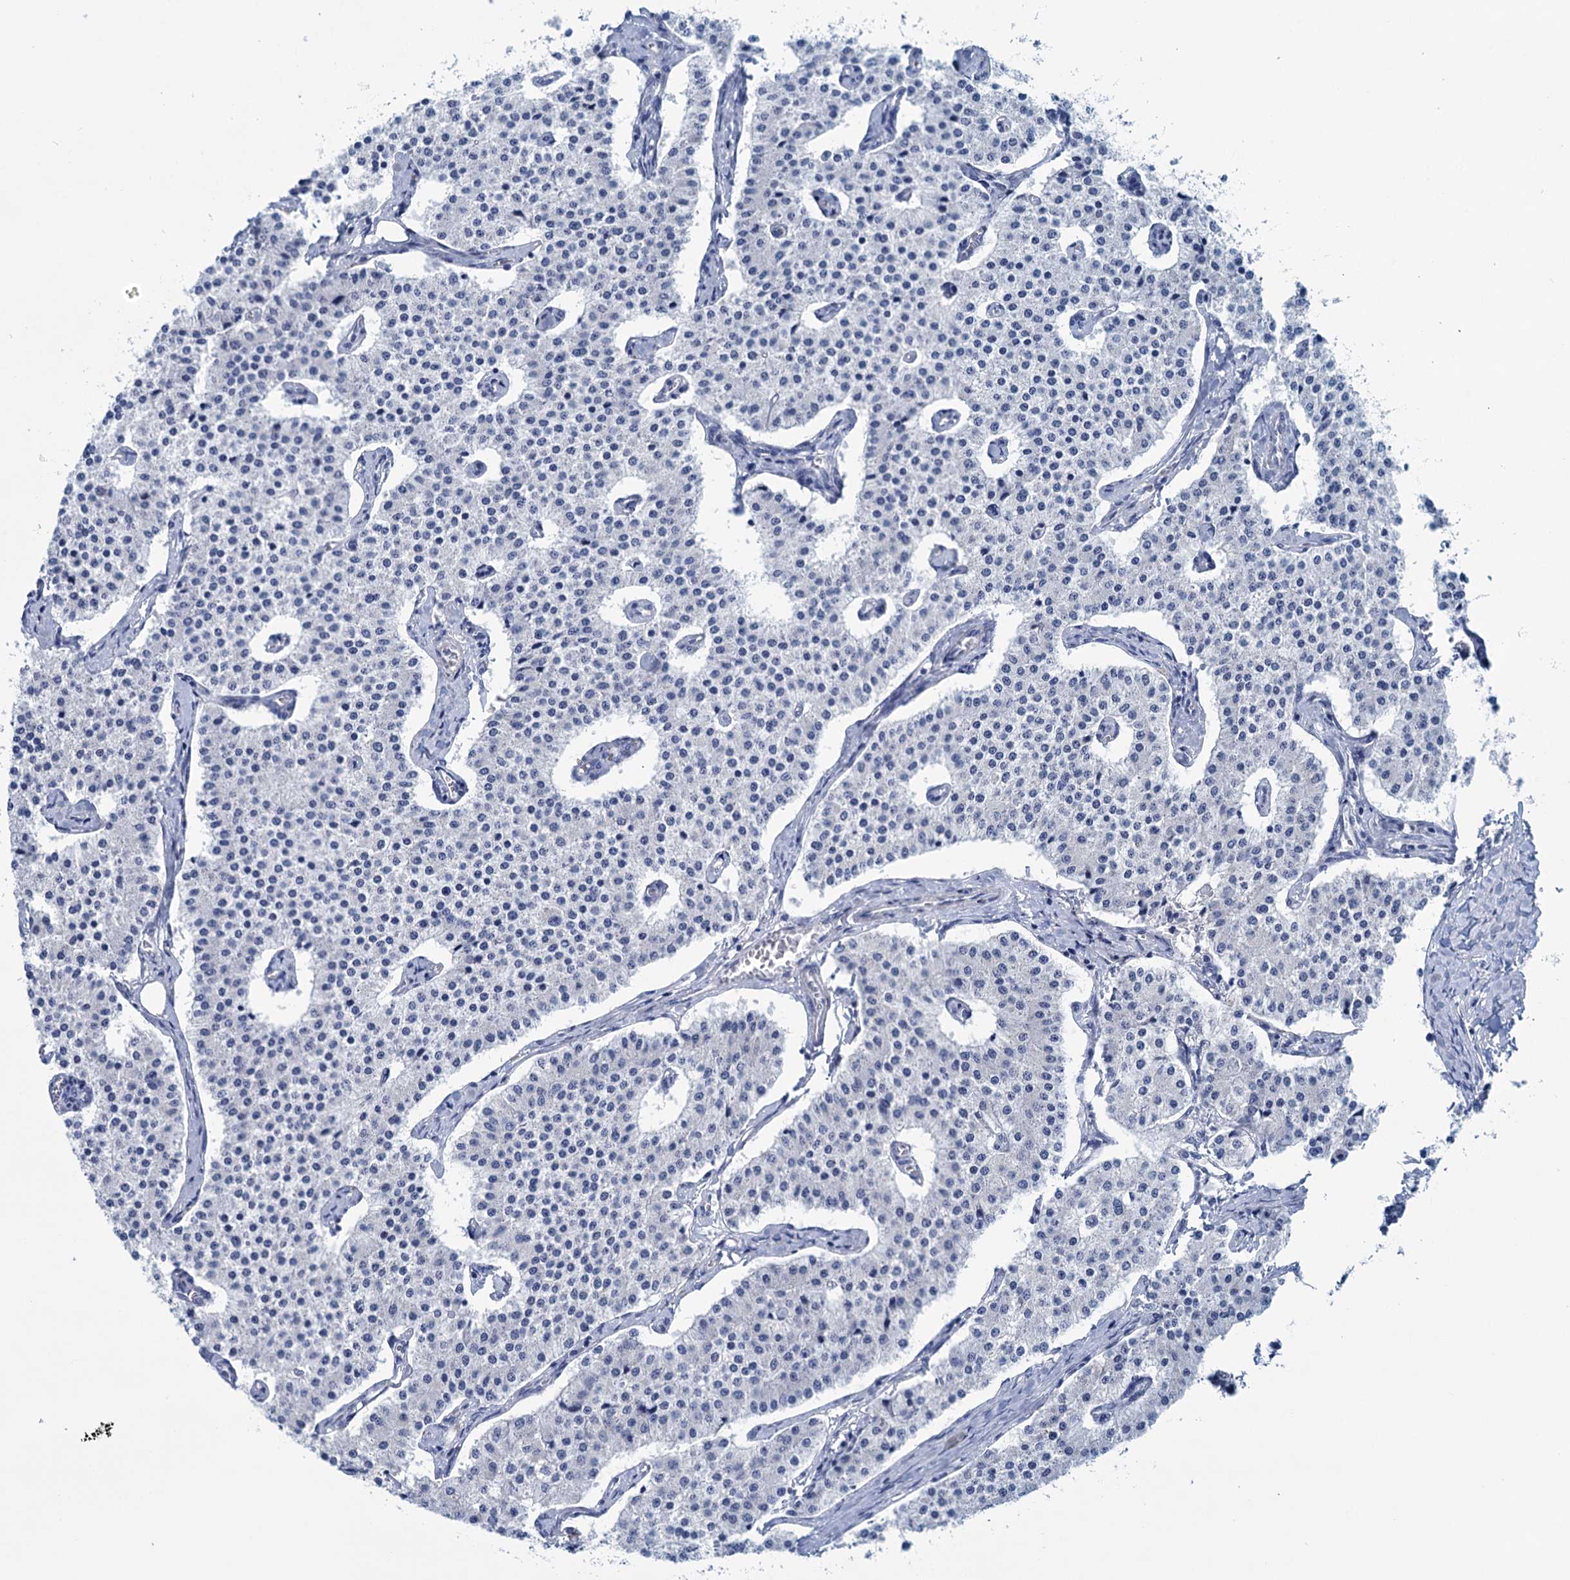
{"staining": {"intensity": "negative", "quantity": "none", "location": "none"}, "tissue": "carcinoid", "cell_type": "Tumor cells", "image_type": "cancer", "snomed": [{"axis": "morphology", "description": "Carcinoid, malignant, NOS"}, {"axis": "topography", "description": "Colon"}], "caption": "Malignant carcinoid was stained to show a protein in brown. There is no significant staining in tumor cells. (Stains: DAB immunohistochemistry with hematoxylin counter stain, Microscopy: brightfield microscopy at high magnification).", "gene": "MYOZ3", "patient": {"sex": "female", "age": 52}}